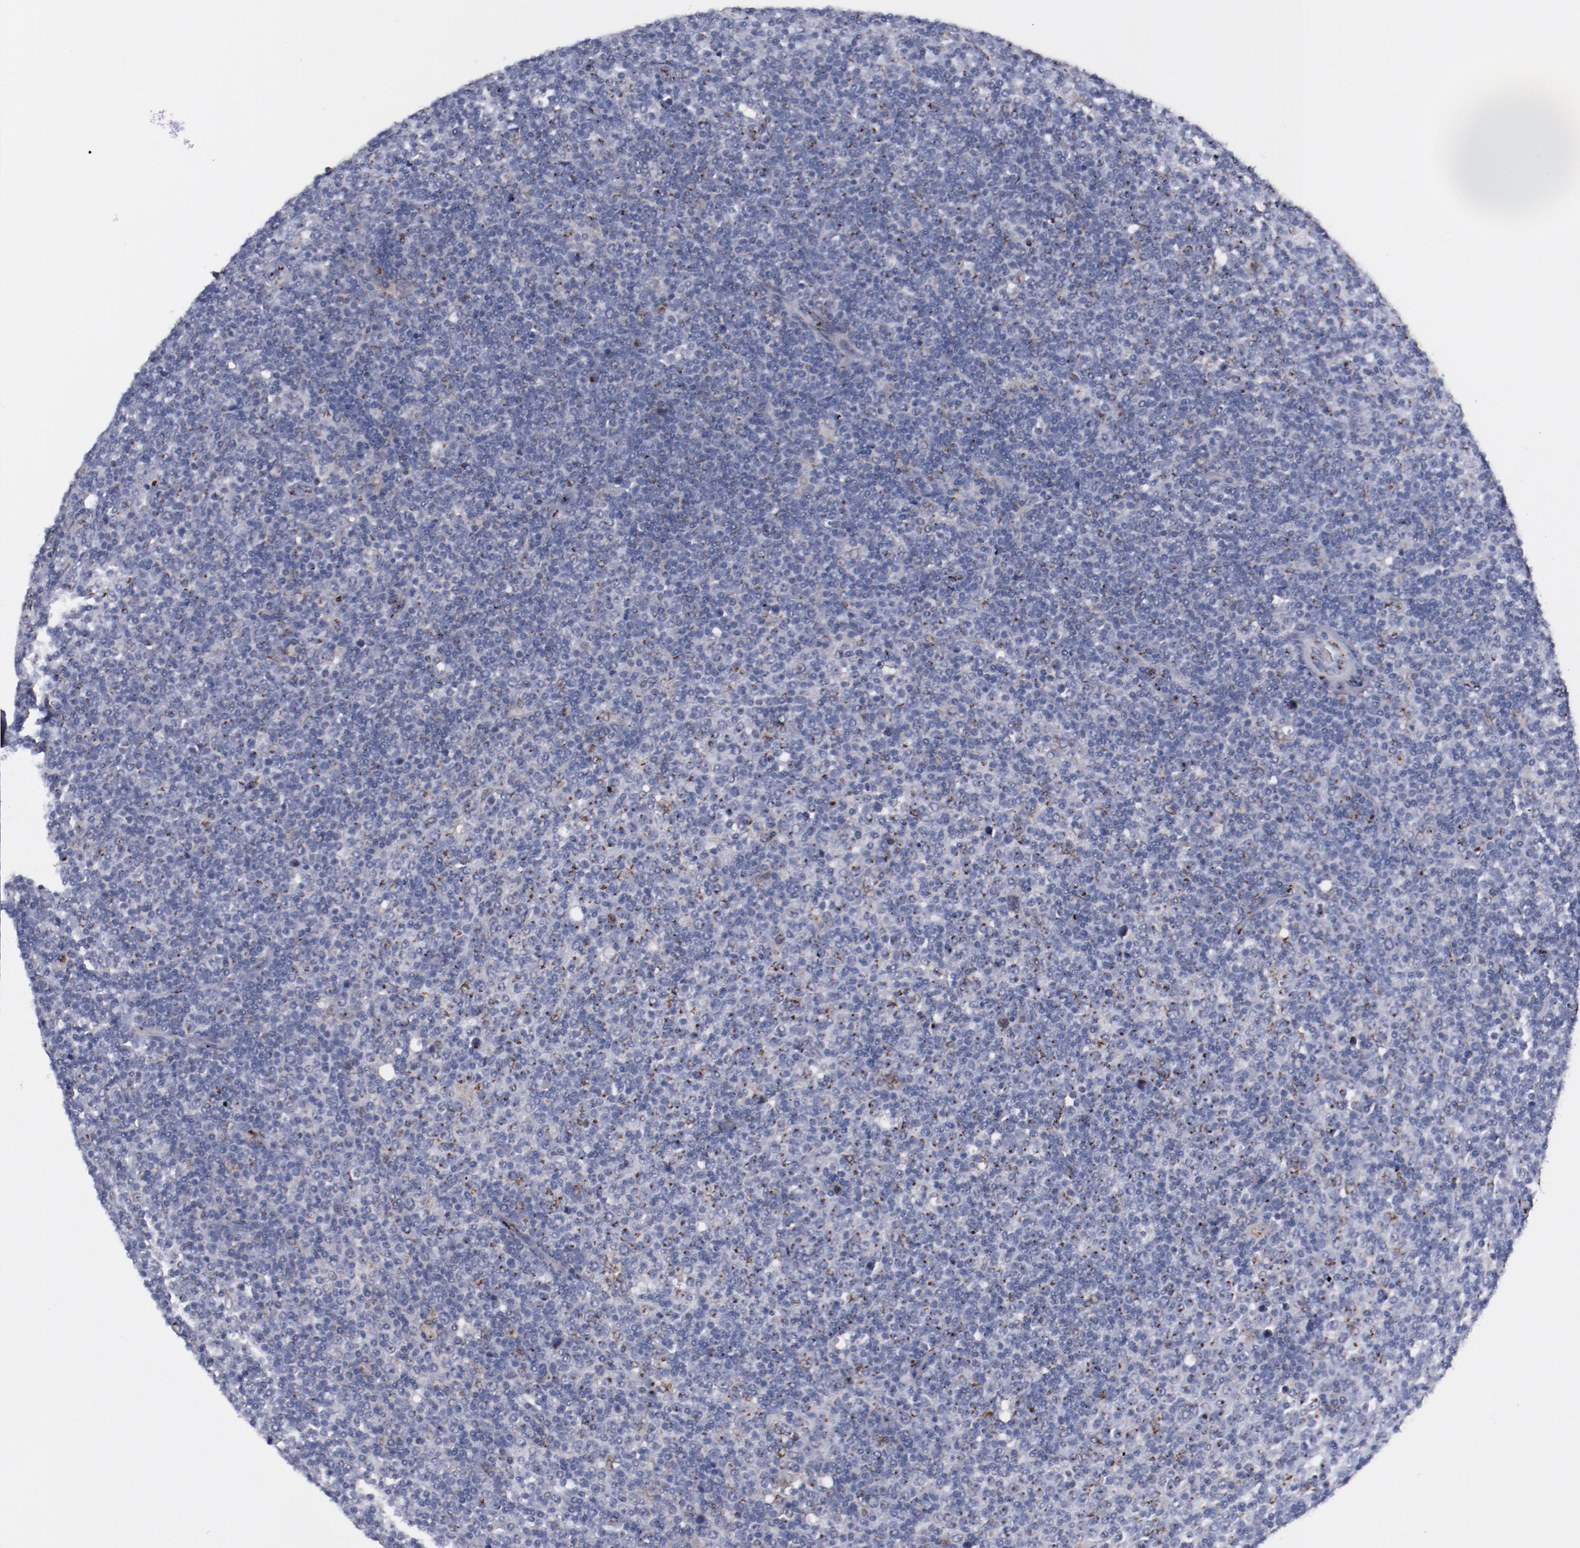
{"staining": {"intensity": "strong", "quantity": "<25%", "location": "cytoplasmic/membranous"}, "tissue": "lymphoma", "cell_type": "Tumor cells", "image_type": "cancer", "snomed": [{"axis": "morphology", "description": "Malignant lymphoma, non-Hodgkin's type, Low grade"}, {"axis": "topography", "description": "Lymph node"}], "caption": "The image displays immunohistochemical staining of malignant lymphoma, non-Hodgkin's type (low-grade). There is strong cytoplasmic/membranous positivity is identified in about <25% of tumor cells.", "gene": "GOLIM4", "patient": {"sex": "male", "age": 70}}